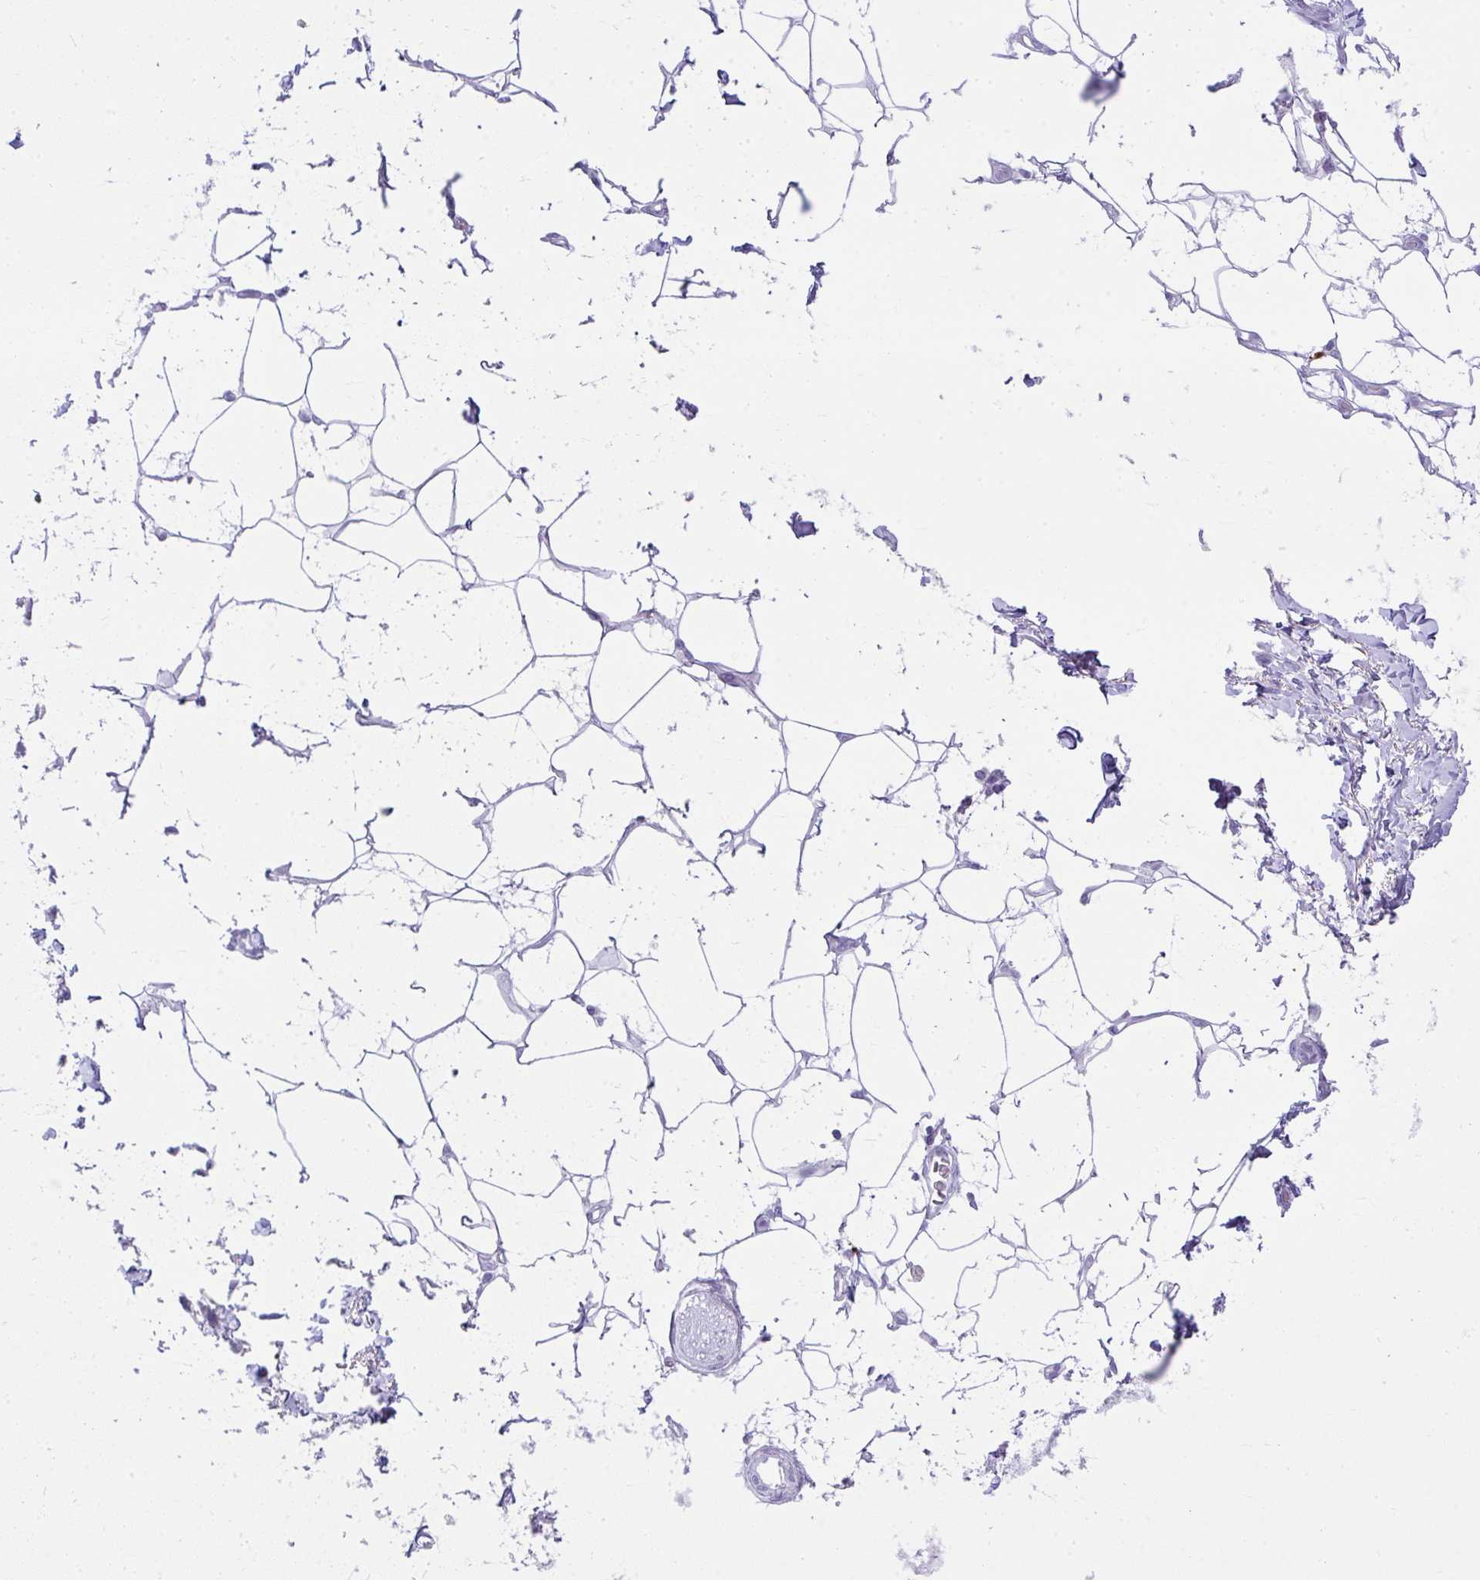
{"staining": {"intensity": "negative", "quantity": "none", "location": "none"}, "tissue": "adipose tissue", "cell_type": "Adipocytes", "image_type": "normal", "snomed": [{"axis": "morphology", "description": "Normal tissue, NOS"}, {"axis": "topography", "description": "Vagina"}, {"axis": "topography", "description": "Peripheral nerve tissue"}], "caption": "Immunohistochemistry (IHC) of unremarkable adipose tissue shows no staining in adipocytes. (DAB IHC visualized using brightfield microscopy, high magnification).", "gene": "CDADC1", "patient": {"sex": "female", "age": 71}}